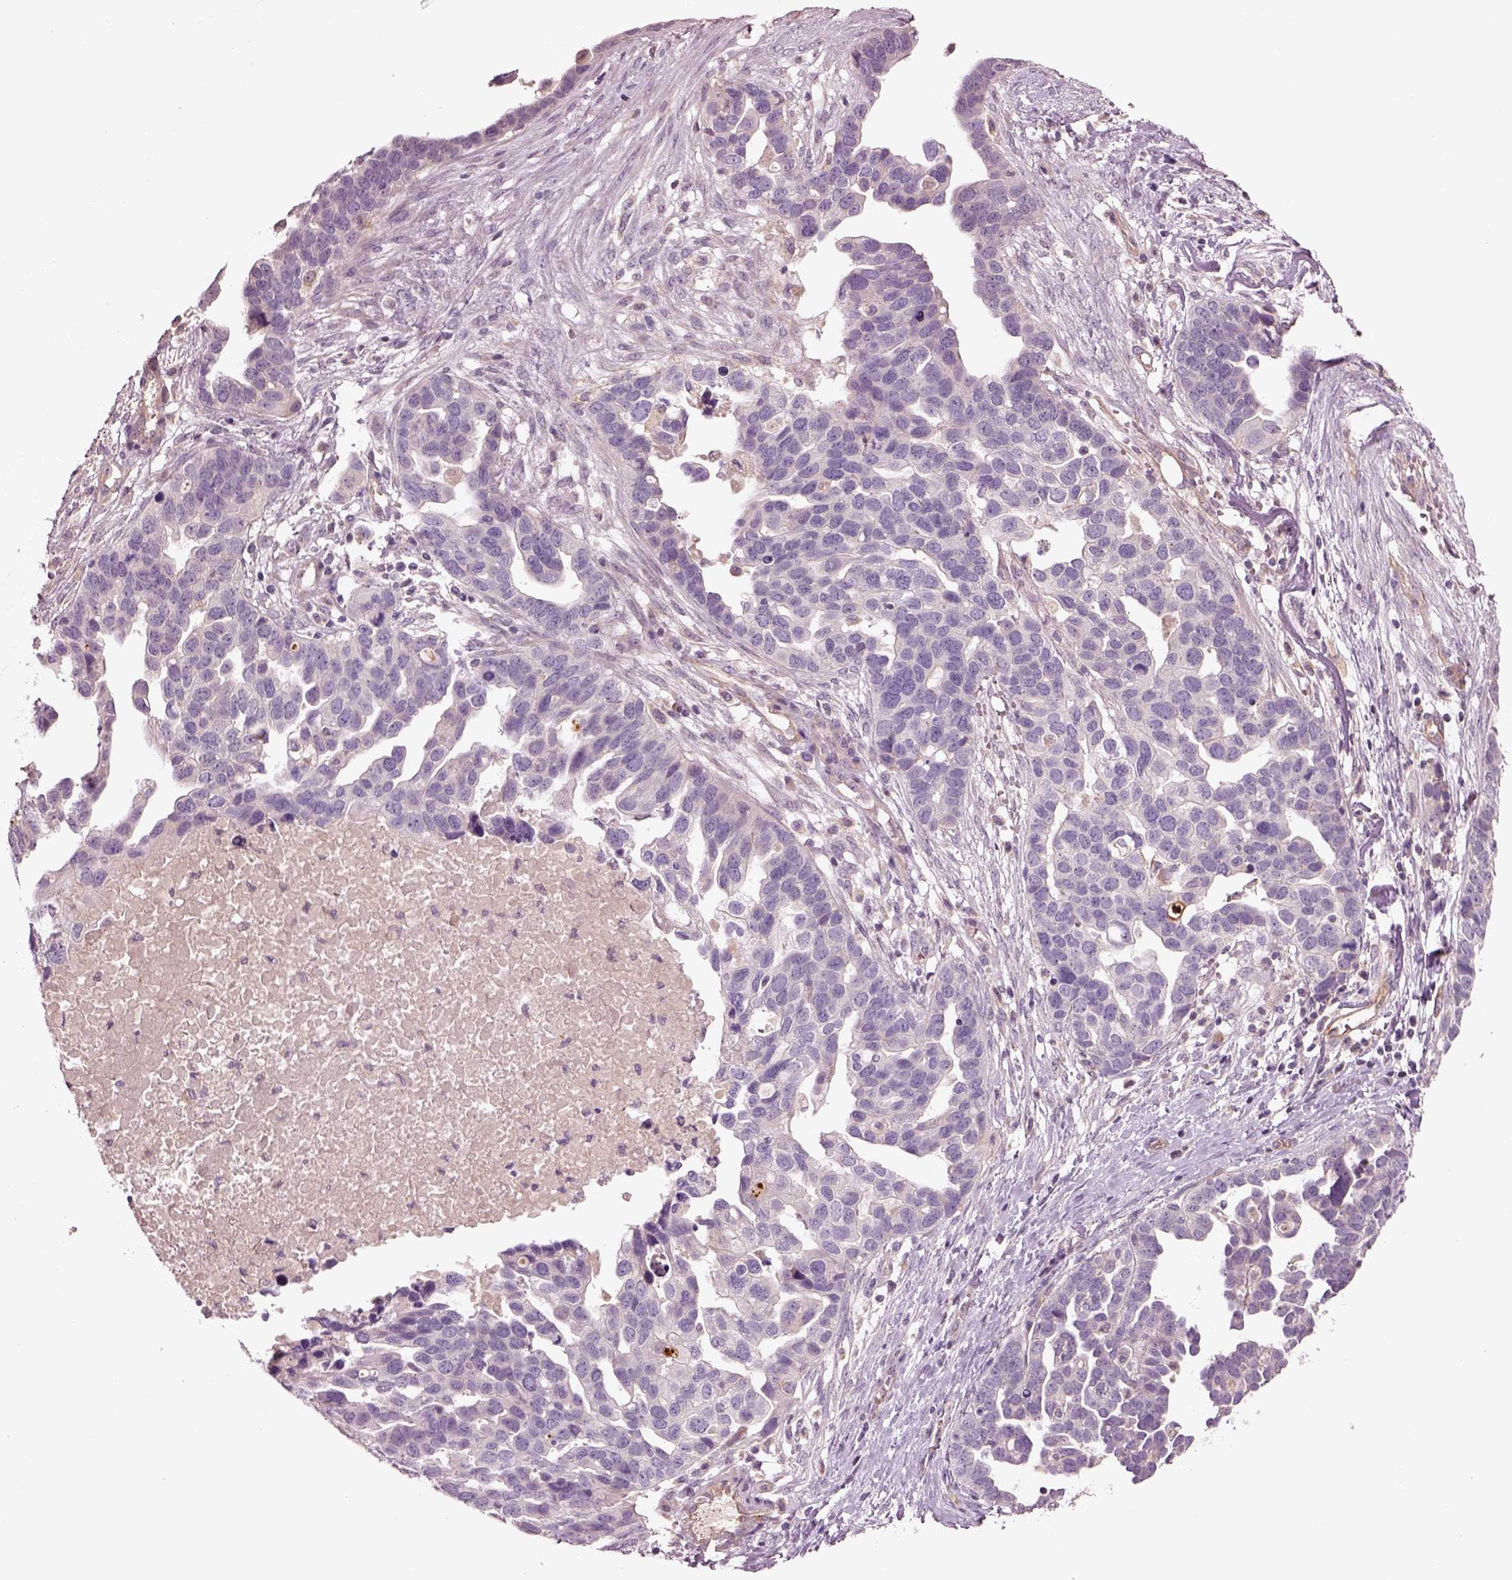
{"staining": {"intensity": "negative", "quantity": "none", "location": "none"}, "tissue": "ovarian cancer", "cell_type": "Tumor cells", "image_type": "cancer", "snomed": [{"axis": "morphology", "description": "Cystadenocarcinoma, serous, NOS"}, {"axis": "topography", "description": "Ovary"}], "caption": "The photomicrograph displays no staining of tumor cells in ovarian cancer (serous cystadenocarcinoma). (DAB immunohistochemistry with hematoxylin counter stain).", "gene": "DUOXA2", "patient": {"sex": "female", "age": 54}}